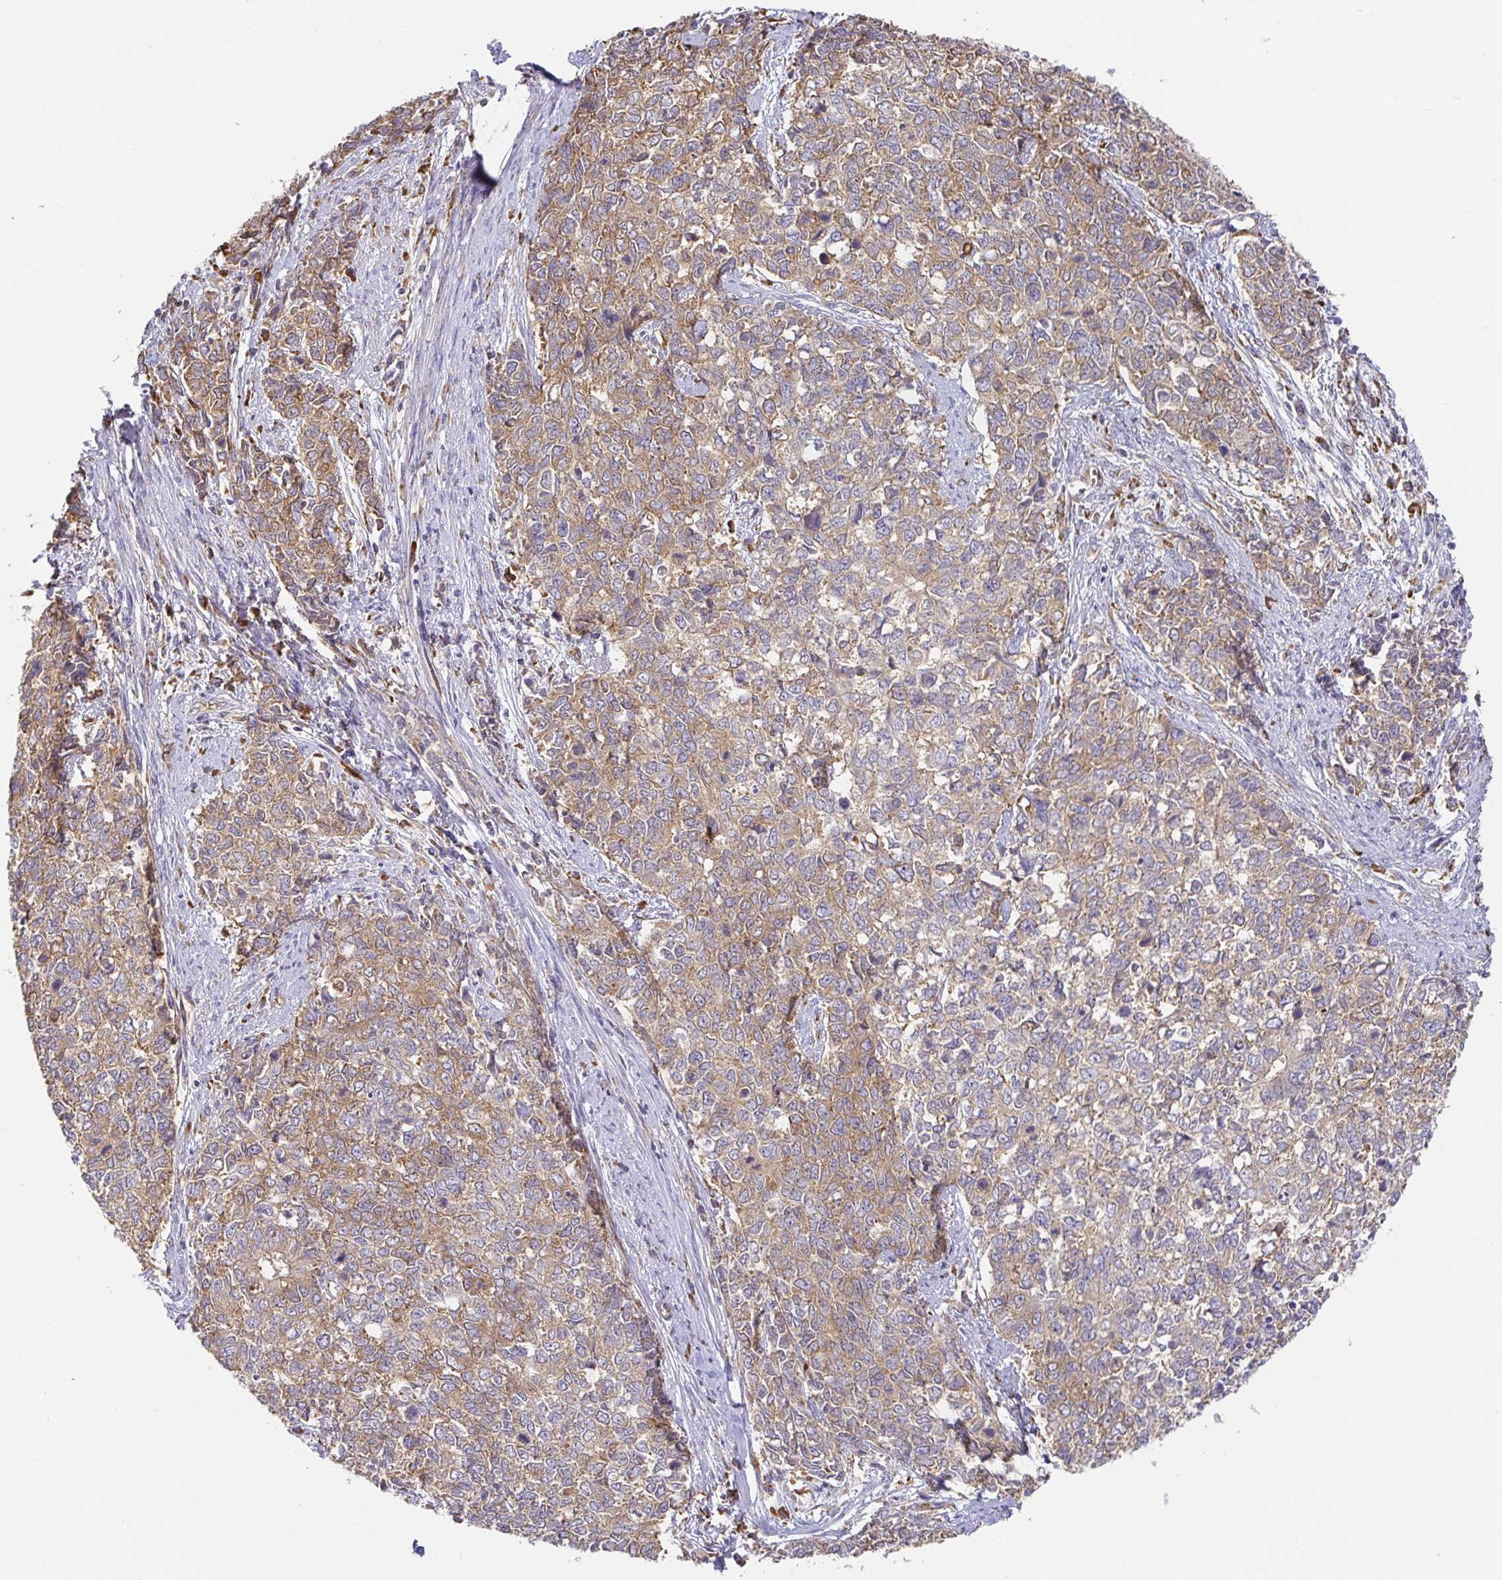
{"staining": {"intensity": "weak", "quantity": ">75%", "location": "cytoplasmic/membranous"}, "tissue": "cervical cancer", "cell_type": "Tumor cells", "image_type": "cancer", "snomed": [{"axis": "morphology", "description": "Adenocarcinoma, NOS"}, {"axis": "topography", "description": "Cervix"}], "caption": "This is a histology image of immunohistochemistry (IHC) staining of cervical cancer, which shows weak positivity in the cytoplasmic/membranous of tumor cells.", "gene": "PDPK1", "patient": {"sex": "female", "age": 63}}